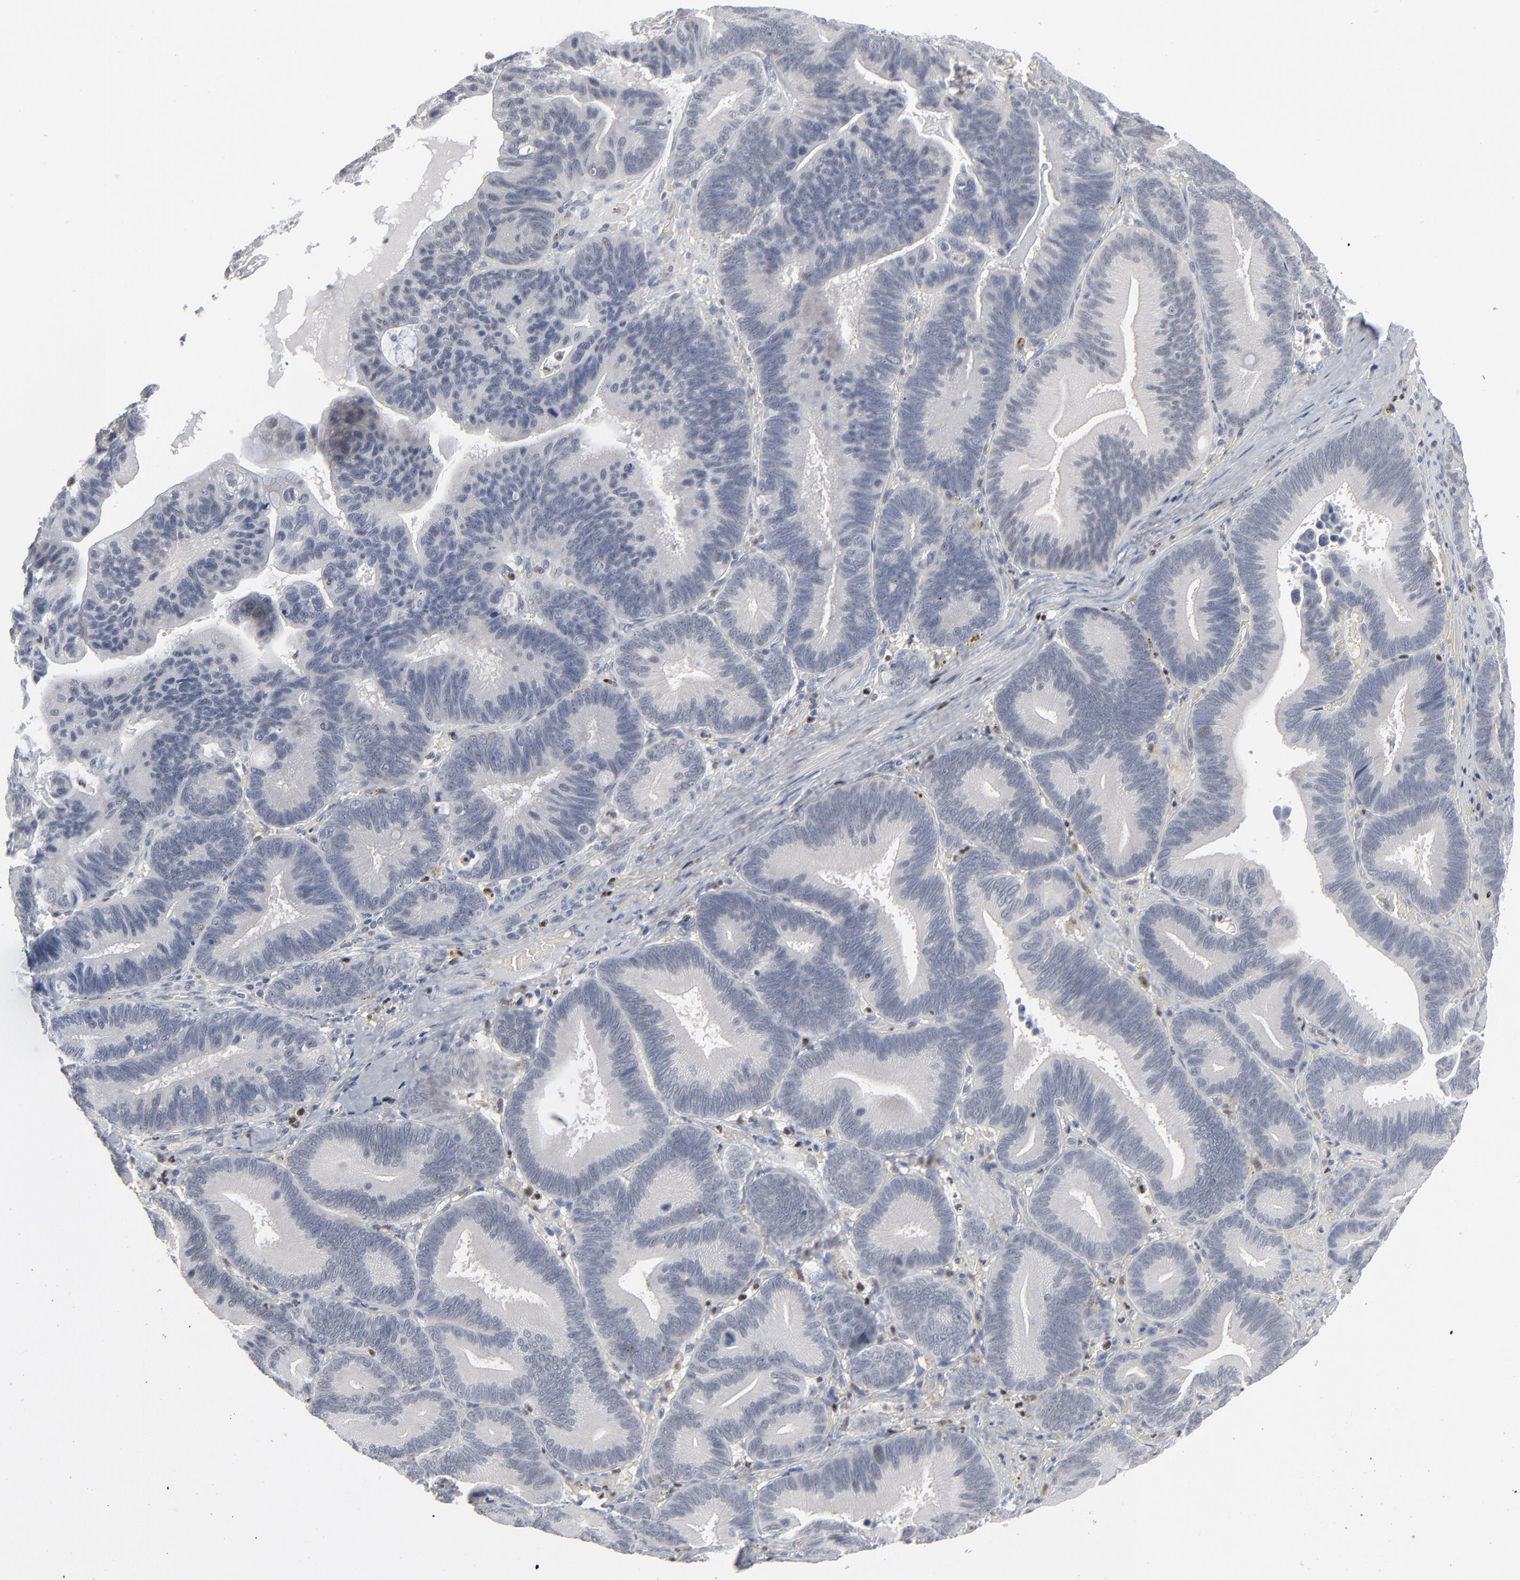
{"staining": {"intensity": "negative", "quantity": "none", "location": "none"}, "tissue": "pancreatic cancer", "cell_type": "Tumor cells", "image_type": "cancer", "snomed": [{"axis": "morphology", "description": "Adenocarcinoma, NOS"}, {"axis": "topography", "description": "Pancreas"}], "caption": "A high-resolution image shows immunohistochemistry staining of pancreatic cancer, which reveals no significant positivity in tumor cells. The staining is performed using DAB brown chromogen with nuclei counter-stained in using hematoxylin.", "gene": "FOXN2", "patient": {"sex": "male", "age": 82}}